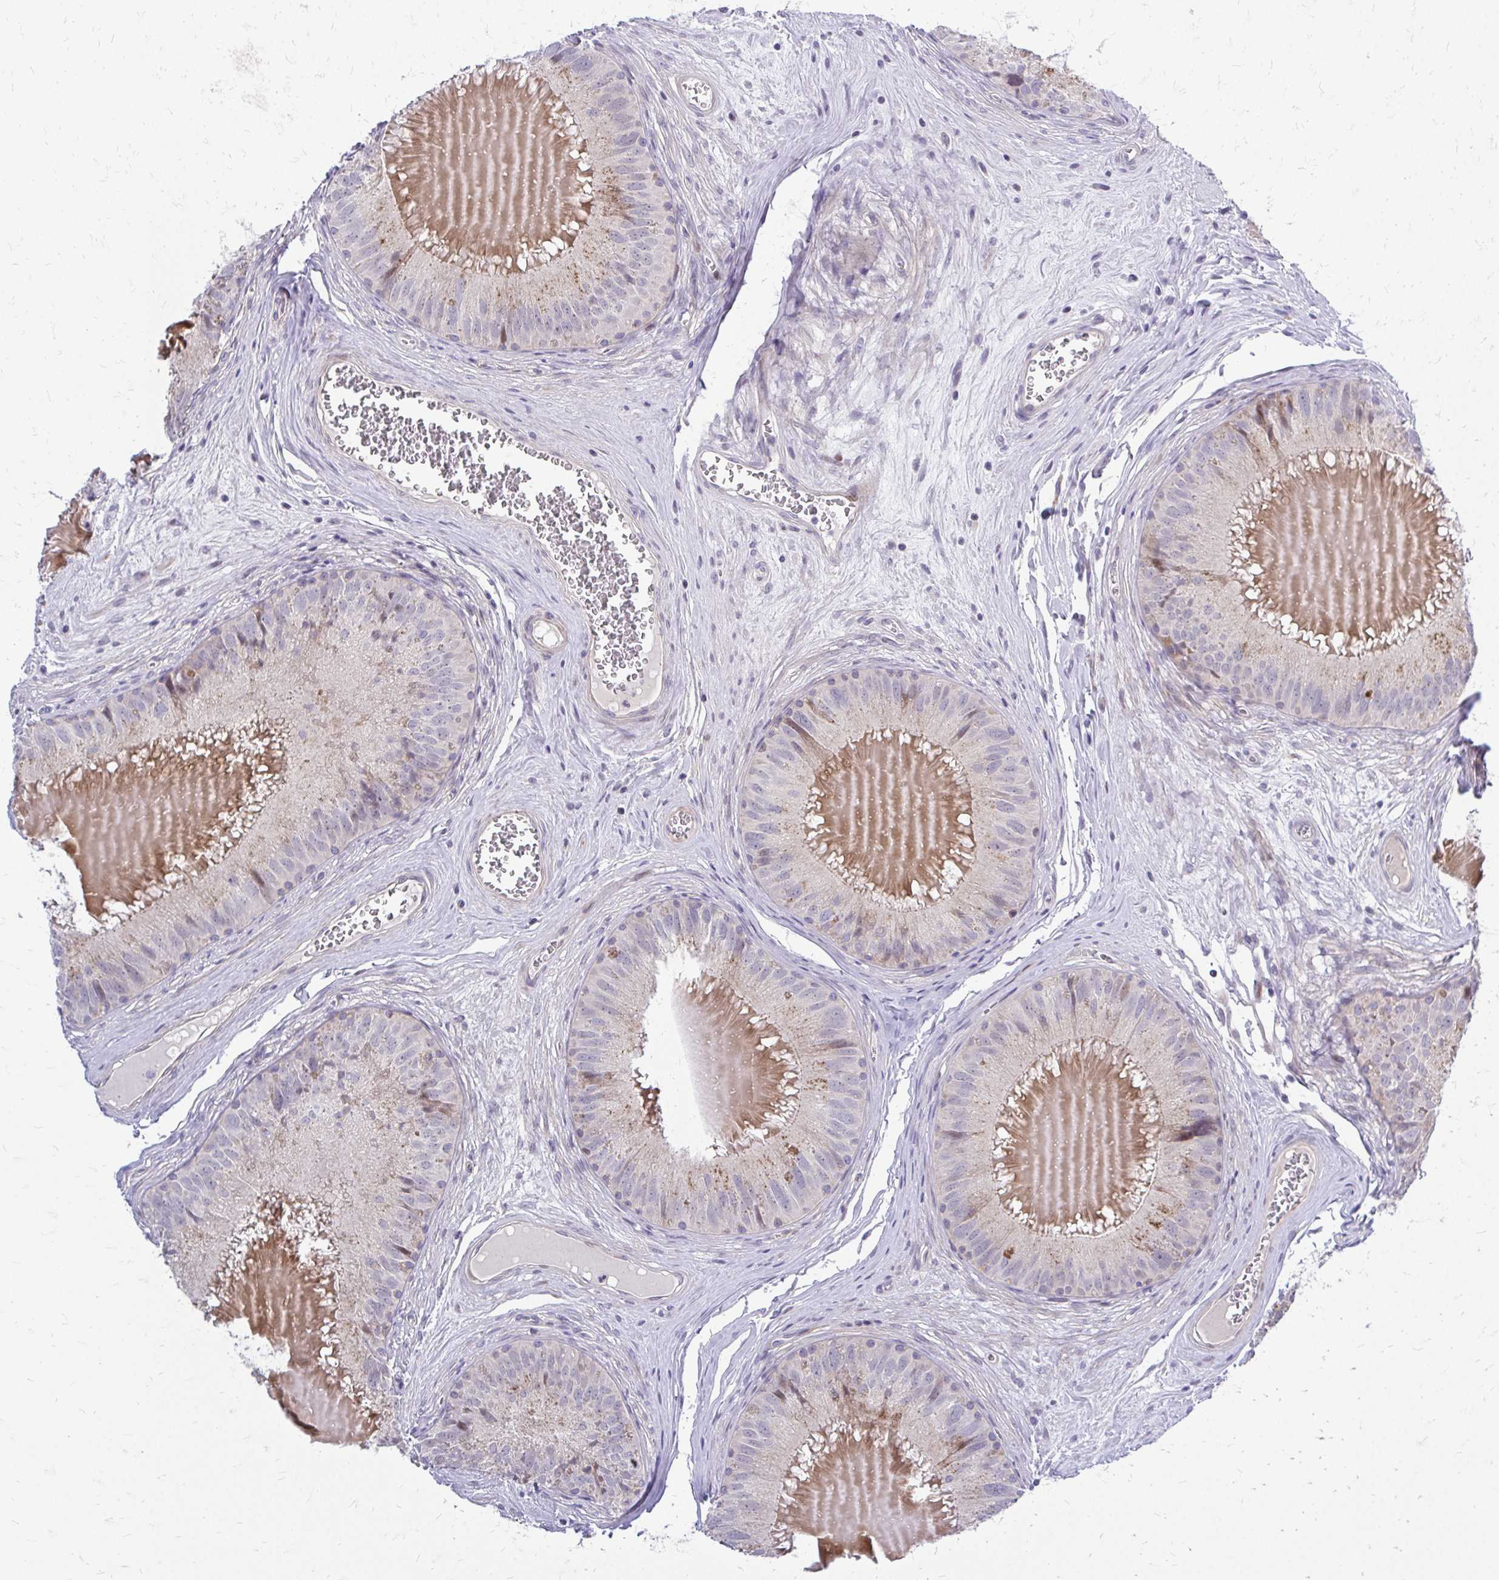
{"staining": {"intensity": "weak", "quantity": "<25%", "location": "cytoplasmic/membranous"}, "tissue": "epididymis", "cell_type": "Glandular cells", "image_type": "normal", "snomed": [{"axis": "morphology", "description": "Normal tissue, NOS"}, {"axis": "topography", "description": "Epididymis, spermatic cord, NOS"}], "caption": "The histopathology image demonstrates no significant staining in glandular cells of epididymis. (Stains: DAB immunohistochemistry (IHC) with hematoxylin counter stain, Microscopy: brightfield microscopy at high magnification).", "gene": "PPDPFL", "patient": {"sex": "male", "age": 39}}